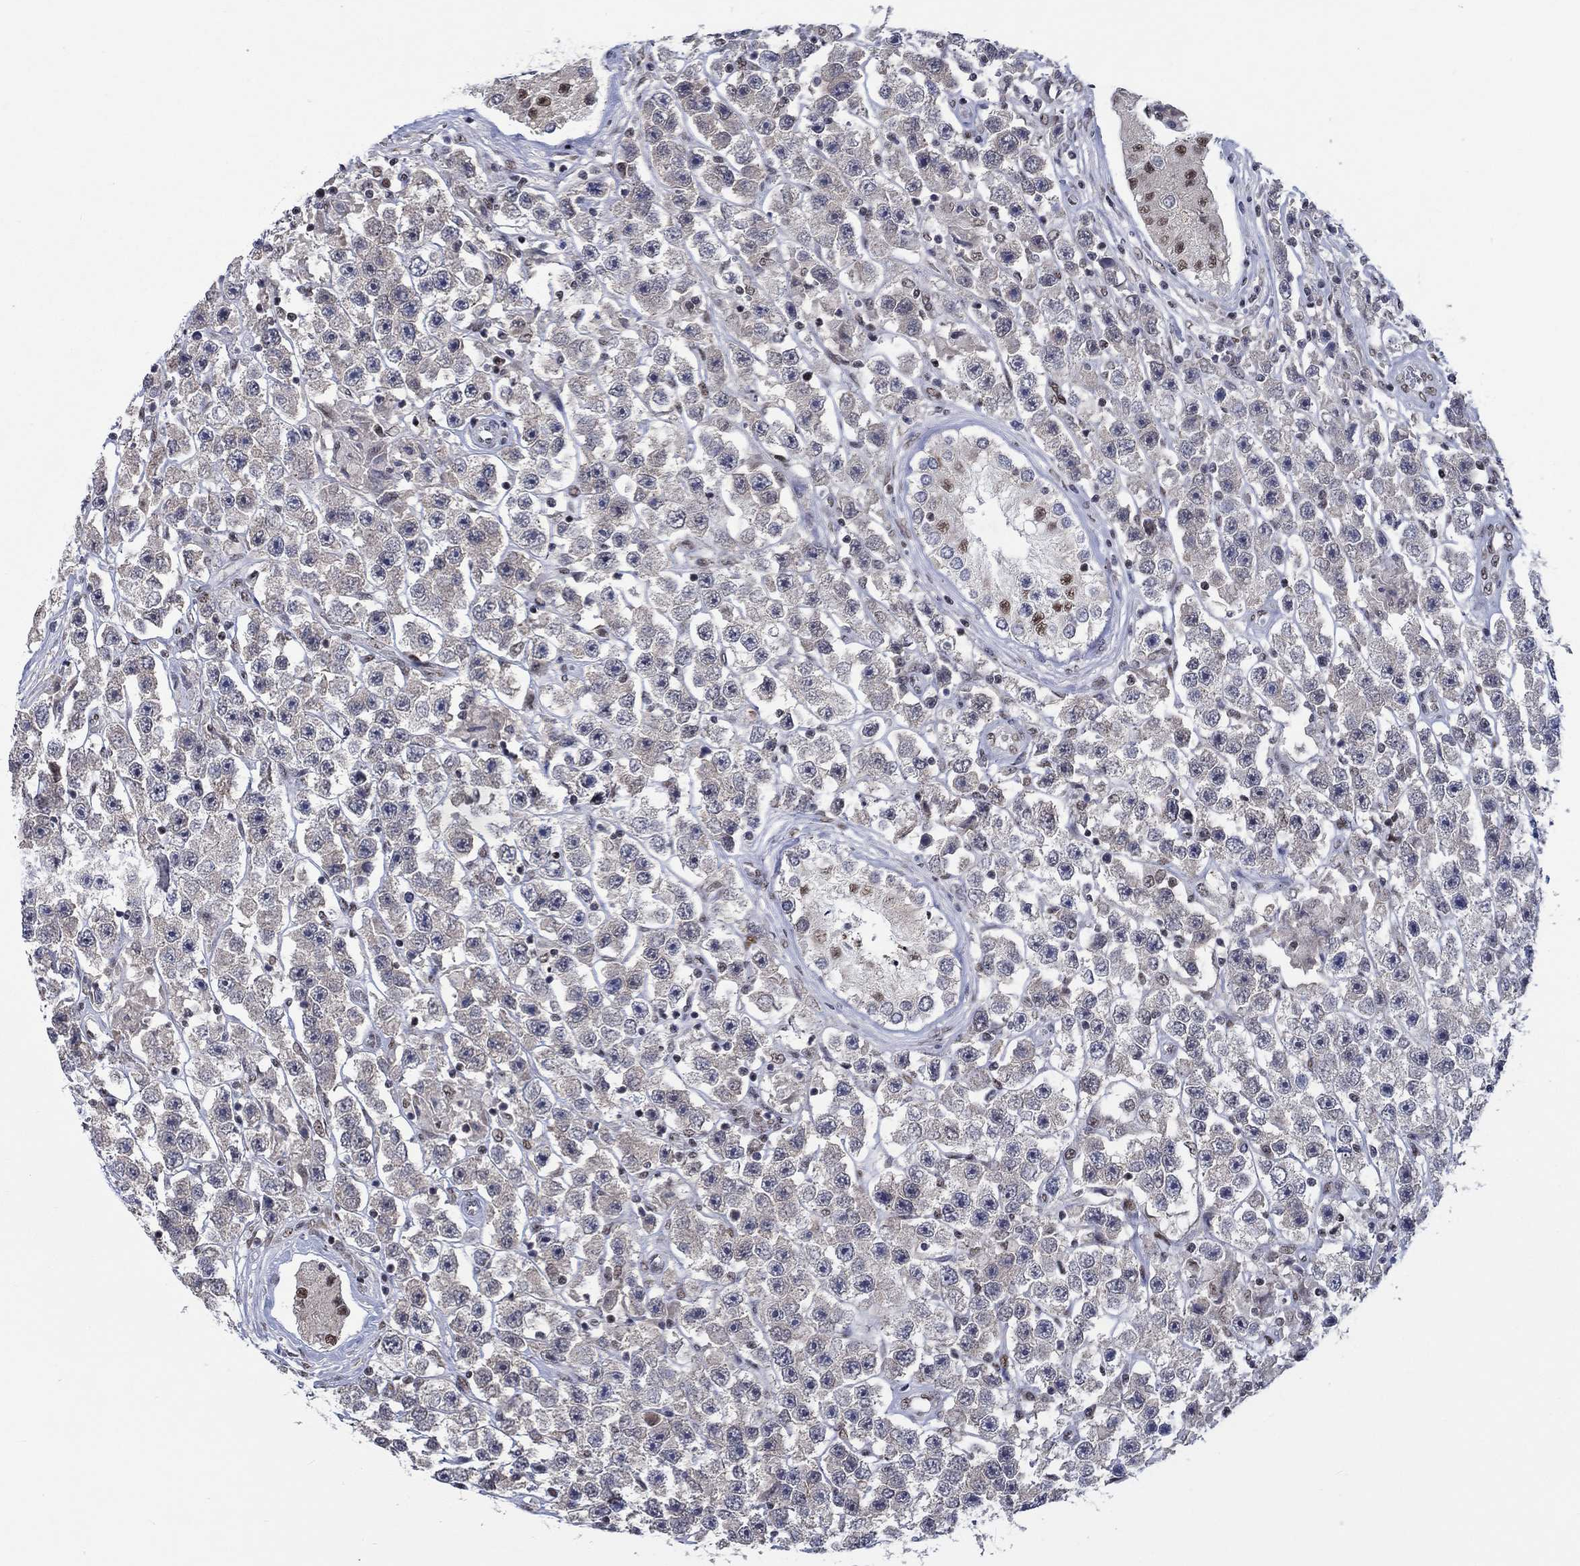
{"staining": {"intensity": "negative", "quantity": "none", "location": "none"}, "tissue": "testis cancer", "cell_type": "Tumor cells", "image_type": "cancer", "snomed": [{"axis": "morphology", "description": "Seminoma, NOS"}, {"axis": "topography", "description": "Testis"}], "caption": "The image shows no significant staining in tumor cells of testis cancer. (DAB (3,3'-diaminobenzidine) IHC visualized using brightfield microscopy, high magnification).", "gene": "HTN1", "patient": {"sex": "male", "age": 45}}